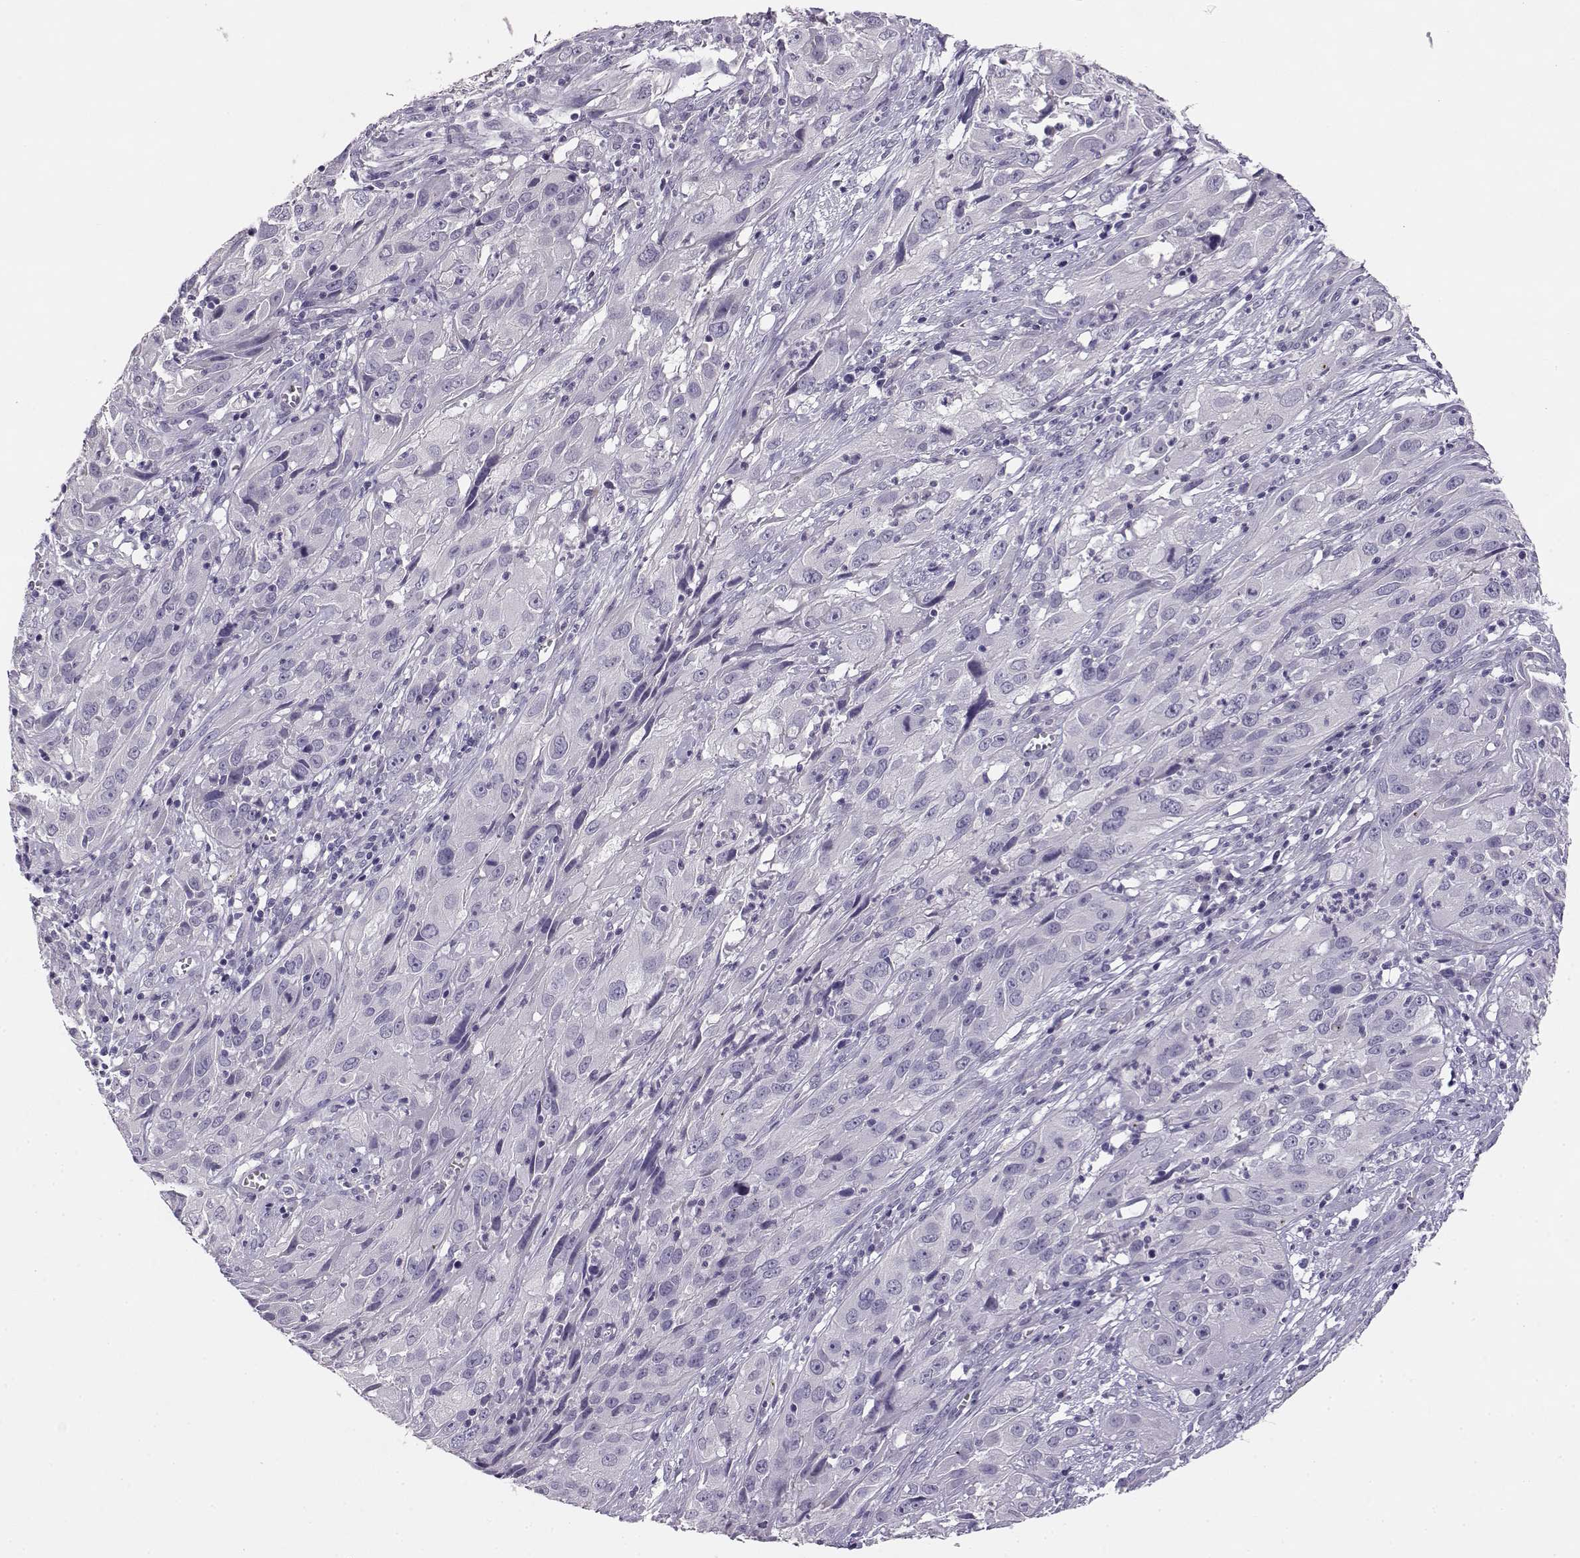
{"staining": {"intensity": "negative", "quantity": "none", "location": "none"}, "tissue": "cervical cancer", "cell_type": "Tumor cells", "image_type": "cancer", "snomed": [{"axis": "morphology", "description": "Squamous cell carcinoma, NOS"}, {"axis": "topography", "description": "Cervix"}], "caption": "A micrograph of squamous cell carcinoma (cervical) stained for a protein displays no brown staining in tumor cells. Brightfield microscopy of IHC stained with DAB (3,3'-diaminobenzidine) (brown) and hematoxylin (blue), captured at high magnification.", "gene": "ENDOU", "patient": {"sex": "female", "age": 32}}